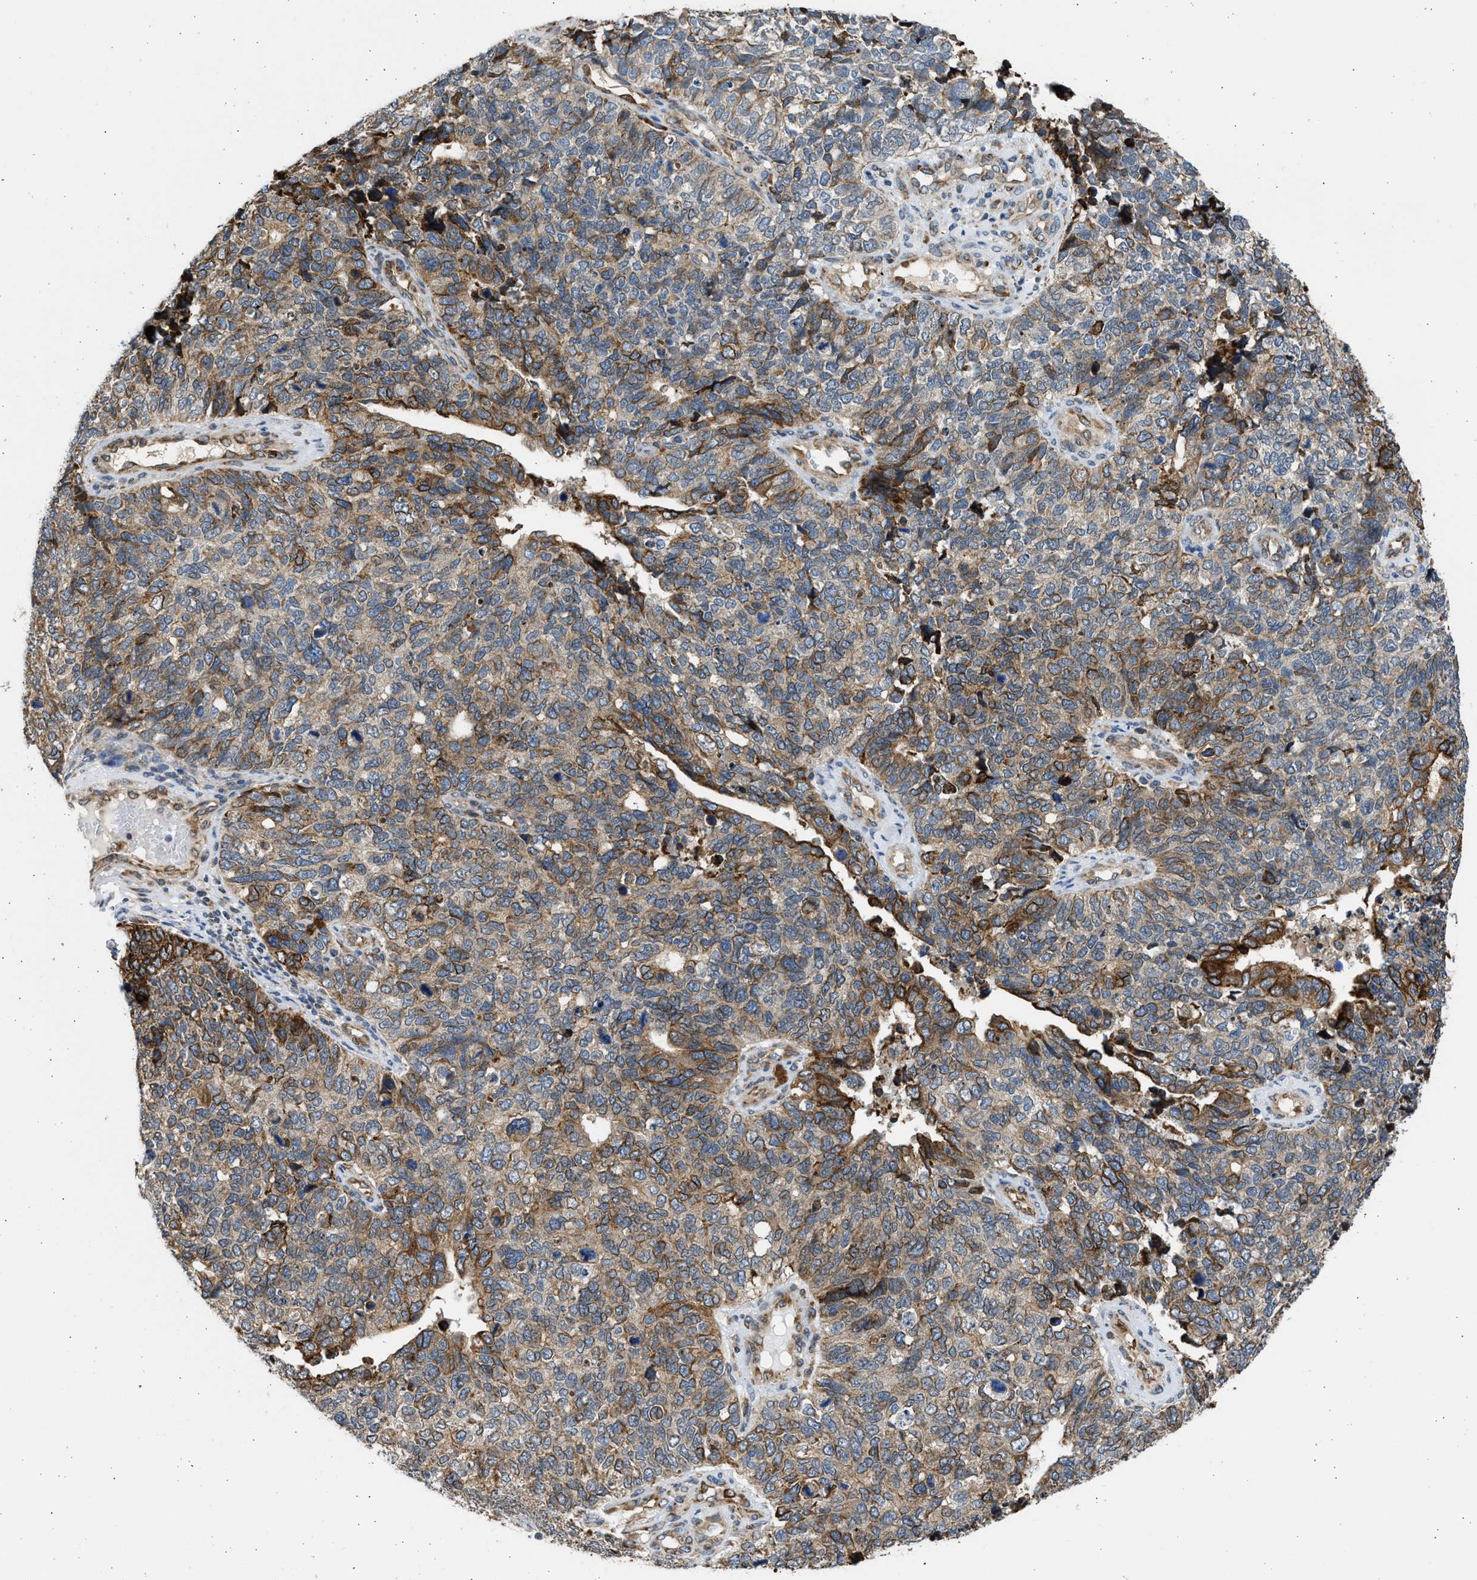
{"staining": {"intensity": "moderate", "quantity": "25%-75%", "location": "cytoplasmic/membranous"}, "tissue": "cervical cancer", "cell_type": "Tumor cells", "image_type": "cancer", "snomed": [{"axis": "morphology", "description": "Squamous cell carcinoma, NOS"}, {"axis": "topography", "description": "Cervix"}], "caption": "Immunohistochemistry (IHC) (DAB (3,3'-diaminobenzidine)) staining of human cervical cancer shows moderate cytoplasmic/membranous protein expression in approximately 25%-75% of tumor cells.", "gene": "PLD2", "patient": {"sex": "female", "age": 63}}